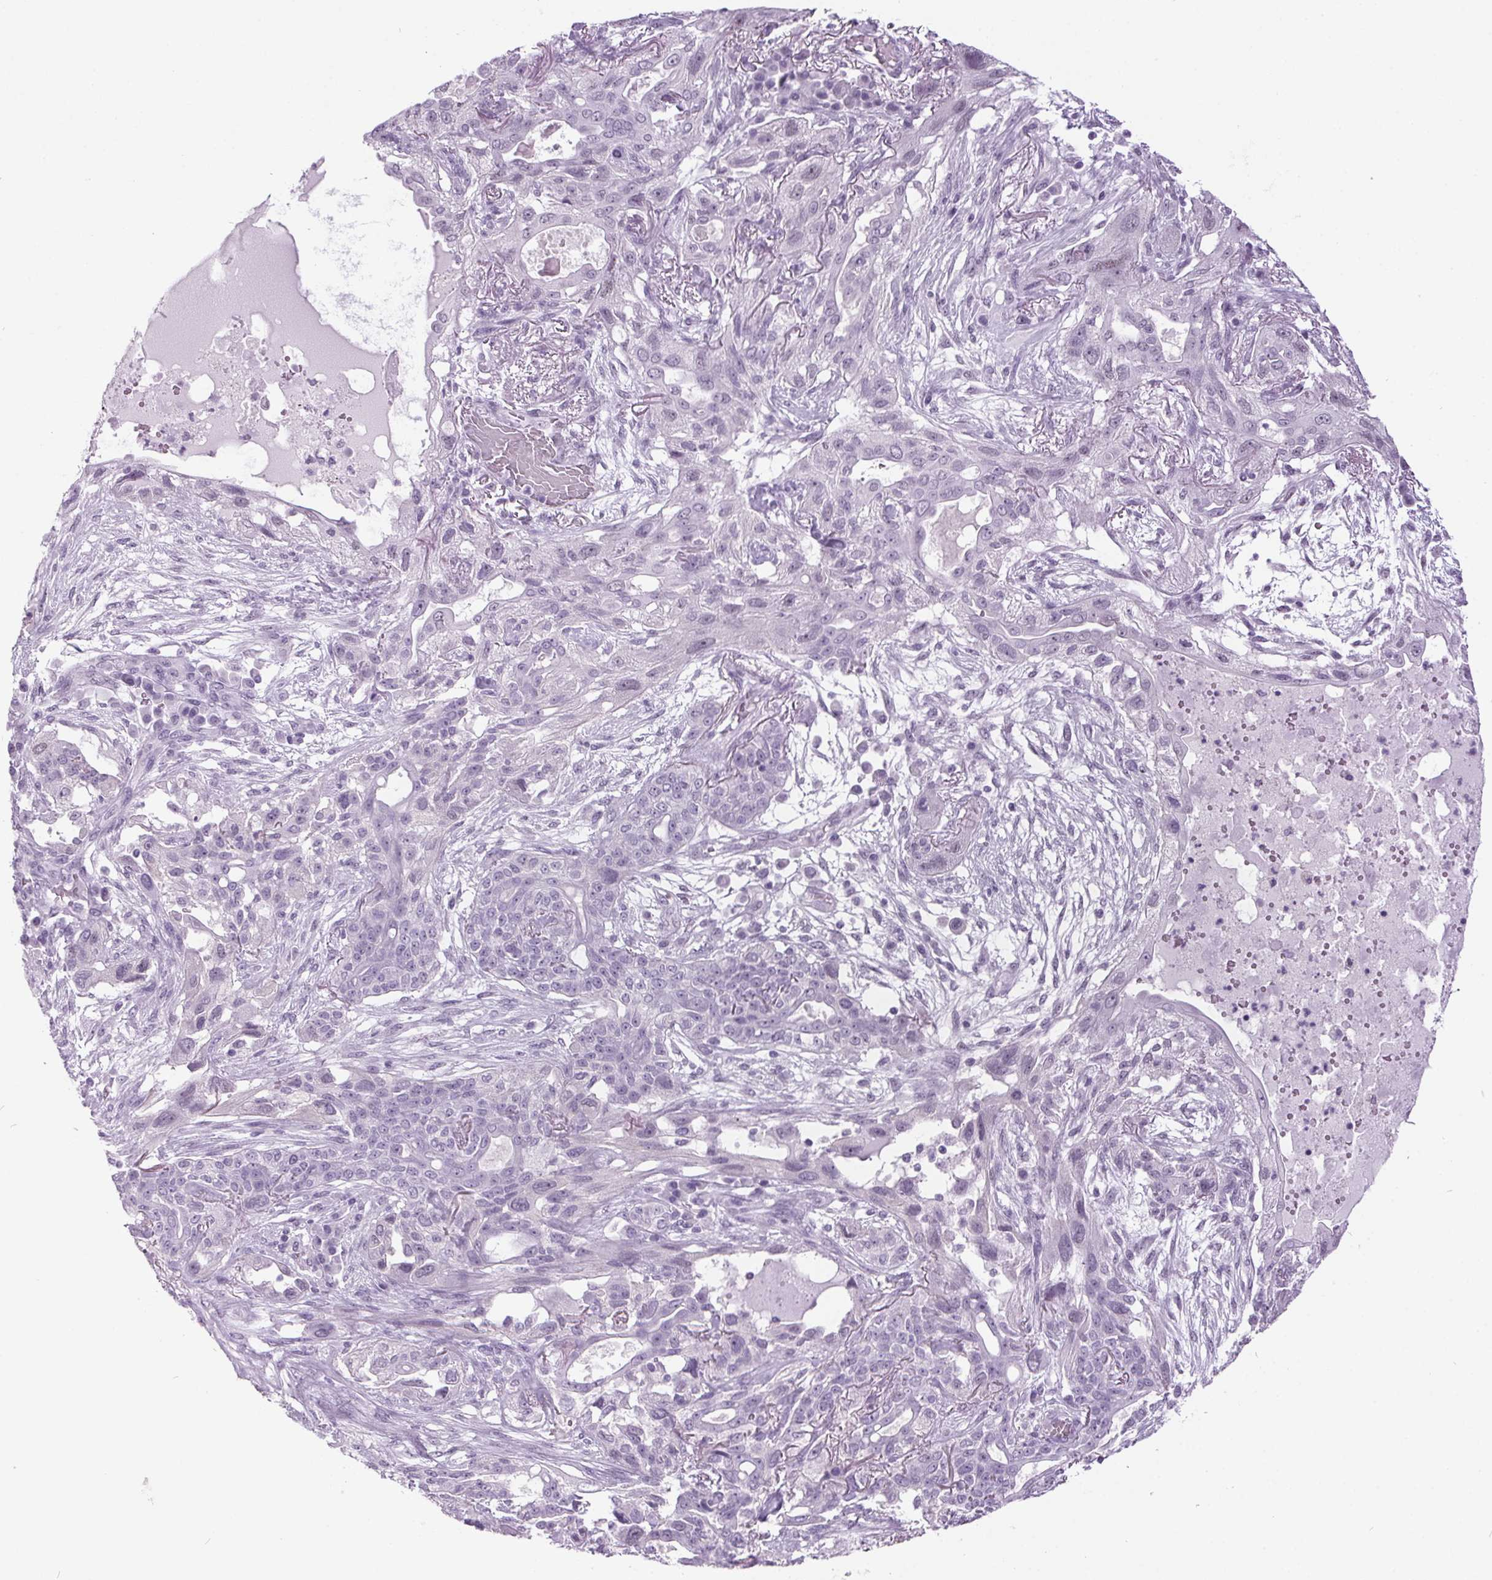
{"staining": {"intensity": "negative", "quantity": "none", "location": "none"}, "tissue": "lung cancer", "cell_type": "Tumor cells", "image_type": "cancer", "snomed": [{"axis": "morphology", "description": "Squamous cell carcinoma, NOS"}, {"axis": "topography", "description": "Lung"}], "caption": "An immunohistochemistry (IHC) micrograph of lung cancer (squamous cell carcinoma) is shown. There is no staining in tumor cells of lung cancer (squamous cell carcinoma).", "gene": "ODAD2", "patient": {"sex": "female", "age": 70}}